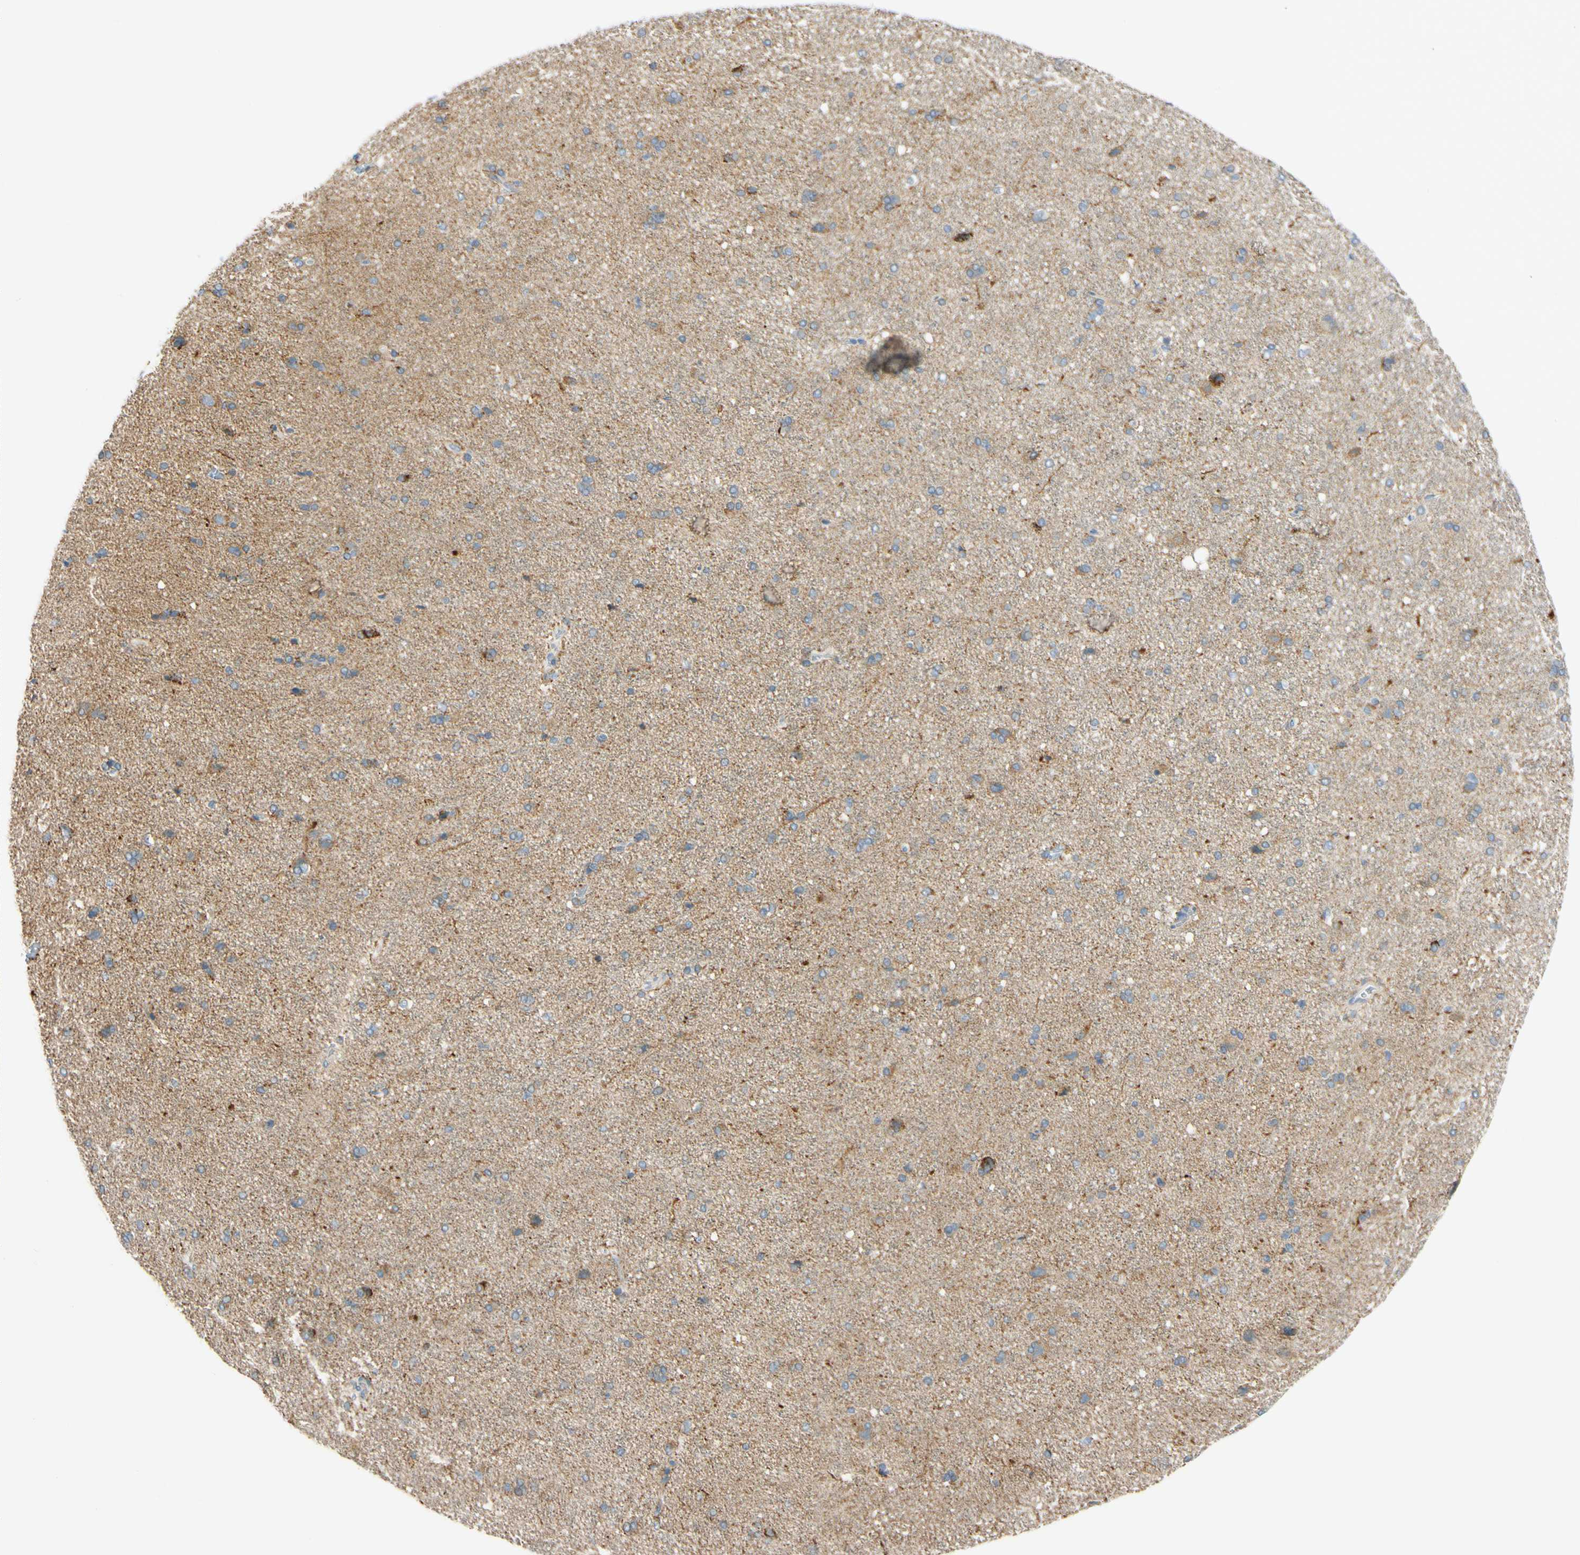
{"staining": {"intensity": "negative", "quantity": "none", "location": "none"}, "tissue": "cerebral cortex", "cell_type": "Endothelial cells", "image_type": "normal", "snomed": [{"axis": "morphology", "description": "Normal tissue, NOS"}, {"axis": "topography", "description": "Cerebral cortex"}], "caption": "A high-resolution photomicrograph shows immunohistochemistry staining of unremarkable cerebral cortex, which reveals no significant staining in endothelial cells. (DAB (3,3'-diaminobenzidine) IHC with hematoxylin counter stain).", "gene": "GALNT5", "patient": {"sex": "male", "age": 62}}